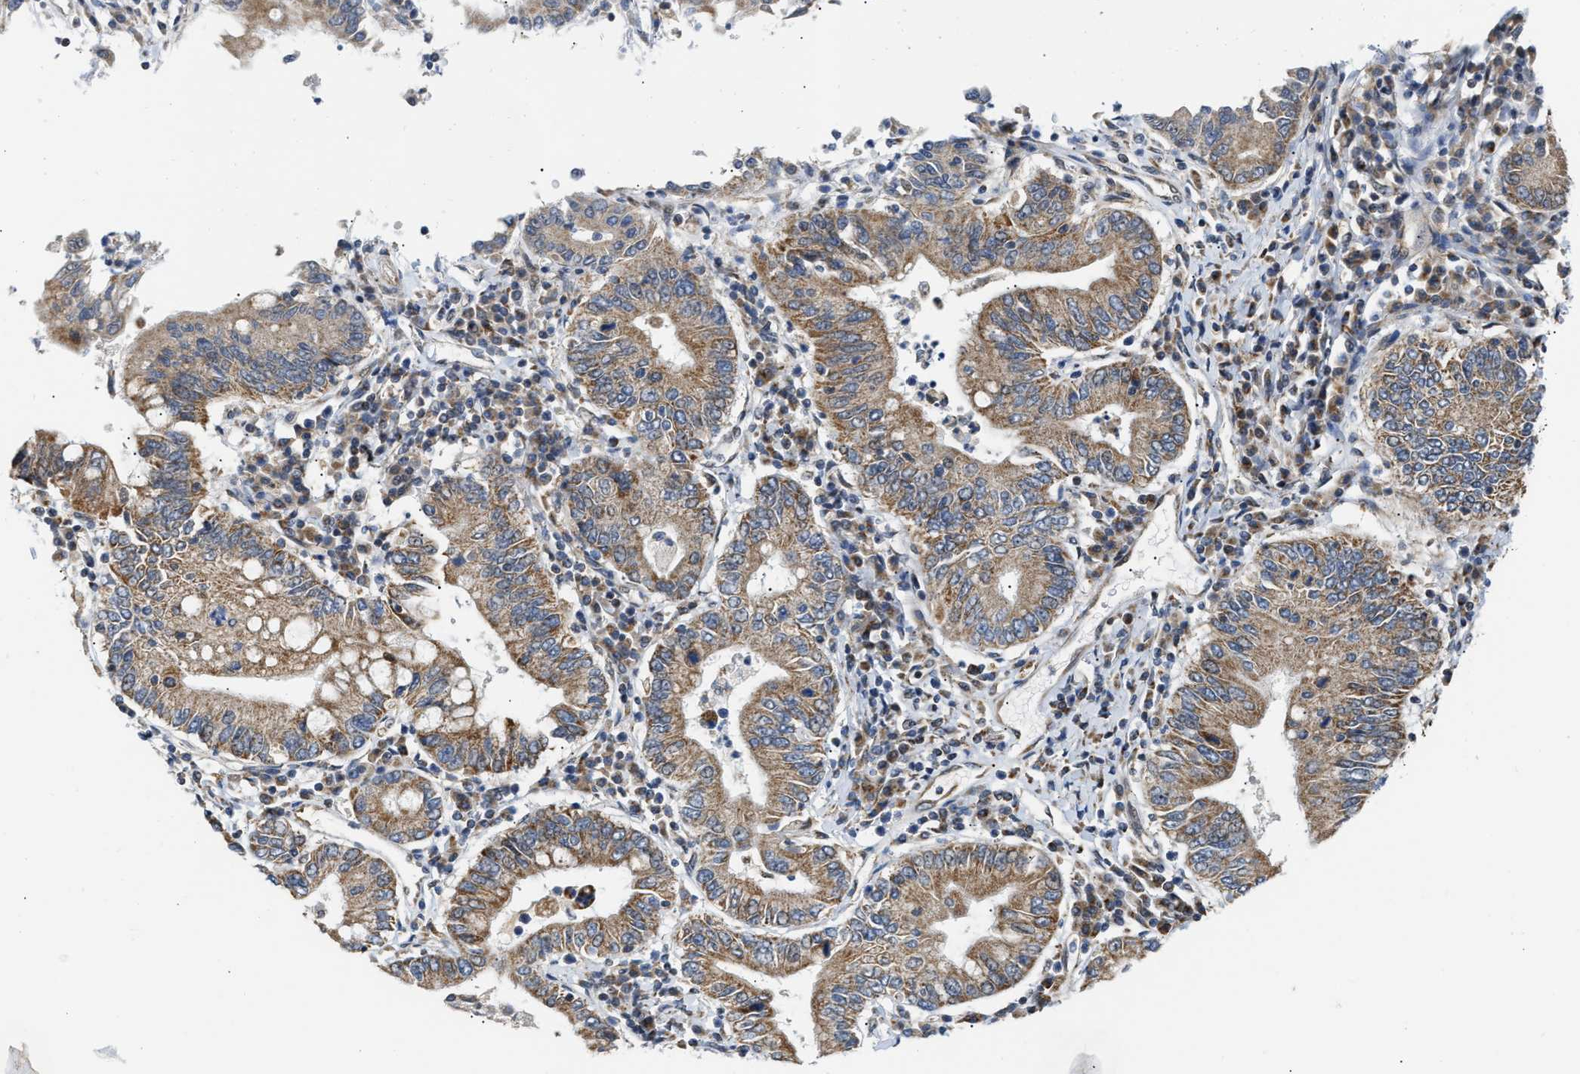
{"staining": {"intensity": "moderate", "quantity": ">75%", "location": "cytoplasmic/membranous"}, "tissue": "stomach cancer", "cell_type": "Tumor cells", "image_type": "cancer", "snomed": [{"axis": "morphology", "description": "Normal tissue, NOS"}, {"axis": "morphology", "description": "Adenocarcinoma, NOS"}, {"axis": "topography", "description": "Esophagus"}, {"axis": "topography", "description": "Stomach, upper"}, {"axis": "topography", "description": "Peripheral nerve tissue"}], "caption": "Tumor cells reveal moderate cytoplasmic/membranous expression in about >75% of cells in stomach cancer (adenocarcinoma). (DAB (3,3'-diaminobenzidine) = brown stain, brightfield microscopy at high magnification).", "gene": "DEPTOR", "patient": {"sex": "male", "age": 62}}